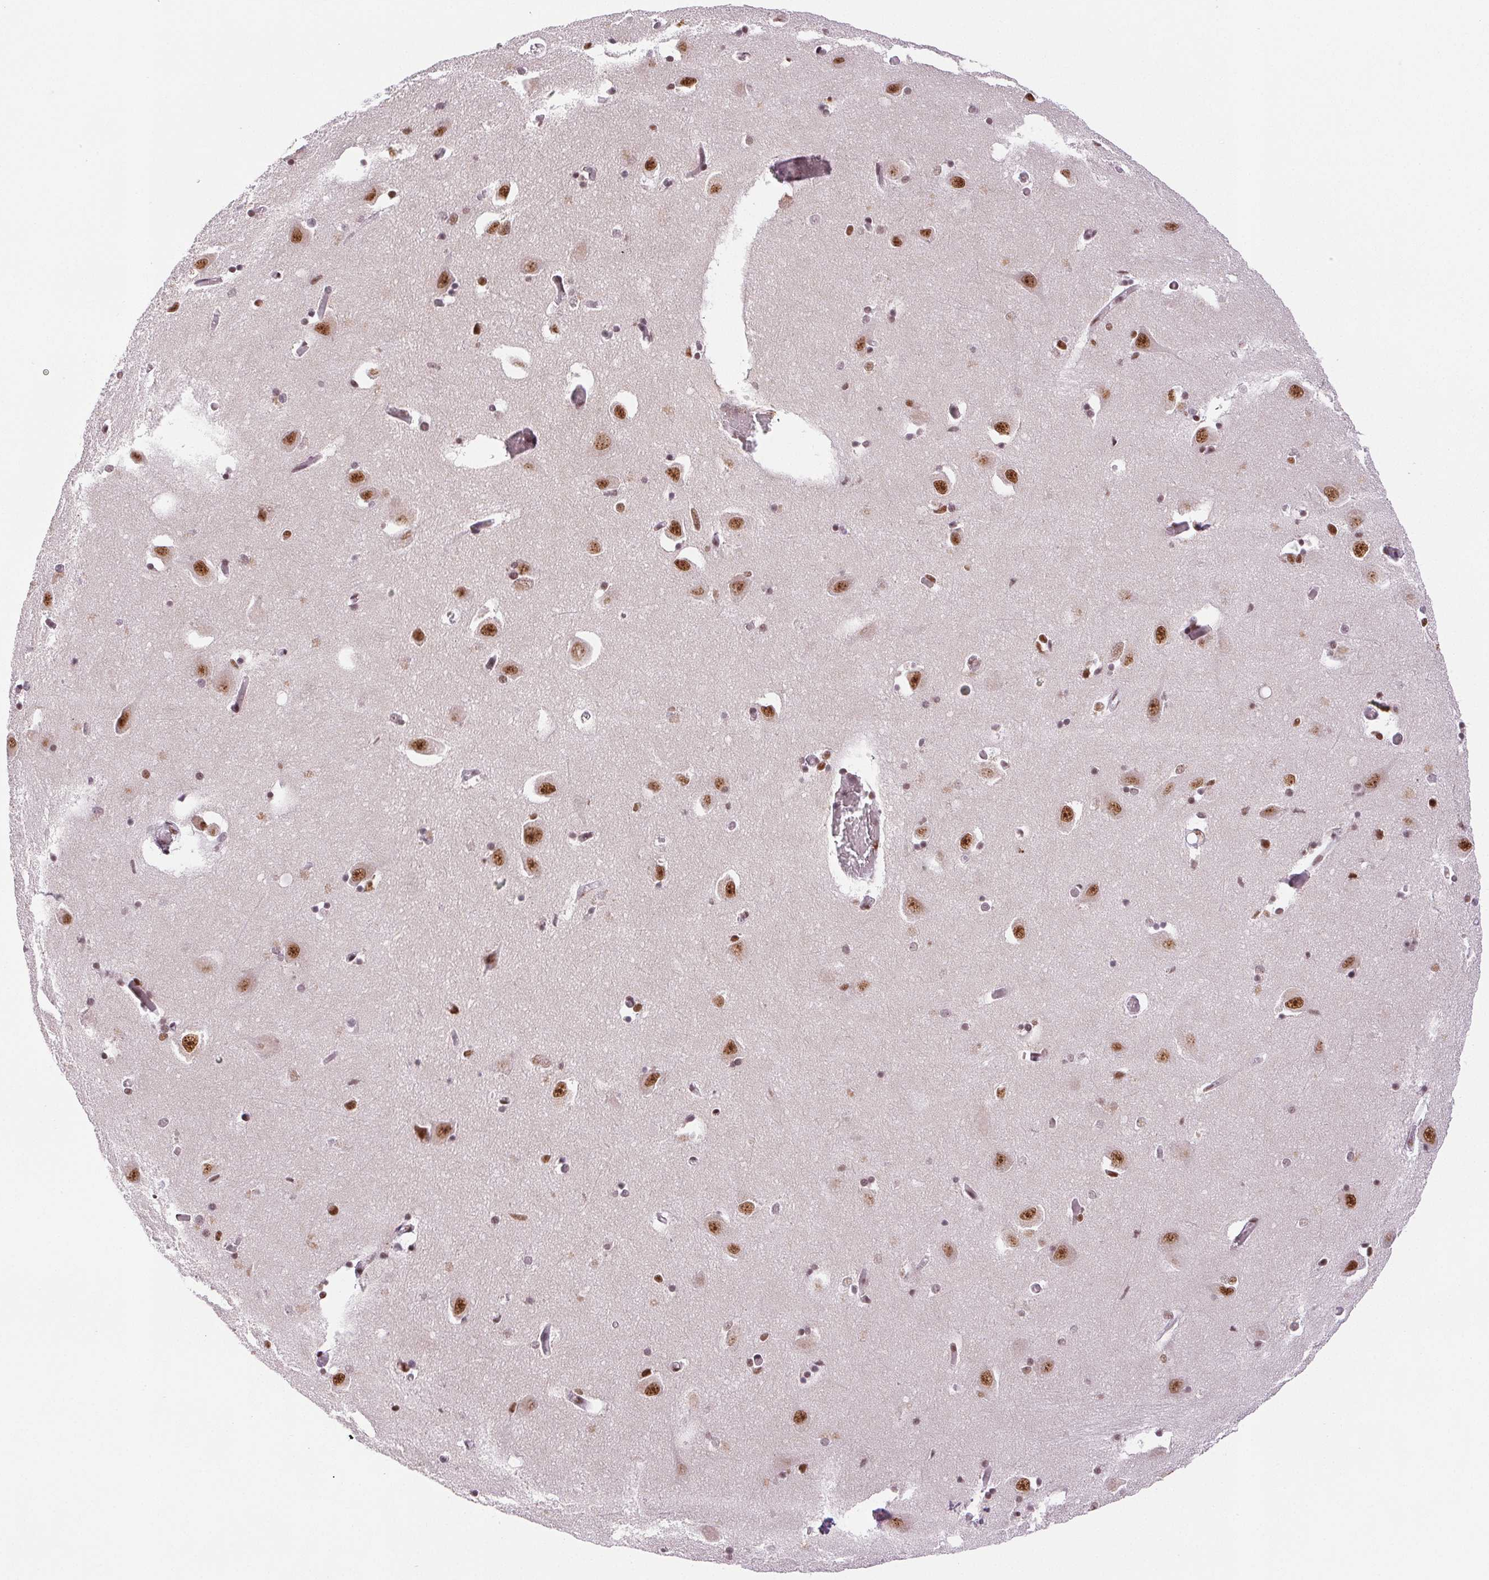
{"staining": {"intensity": "moderate", "quantity": "<25%", "location": "nuclear"}, "tissue": "caudate", "cell_type": "Glial cells", "image_type": "normal", "snomed": [{"axis": "morphology", "description": "Normal tissue, NOS"}, {"axis": "topography", "description": "Lateral ventricle wall"}, {"axis": "topography", "description": "Hippocampus"}], "caption": "A brown stain highlights moderate nuclear staining of a protein in glial cells of benign human caudate. Using DAB (brown) and hematoxylin (blue) stains, captured at high magnification using brightfield microscopy.", "gene": "IK", "patient": {"sex": "female", "age": 63}}